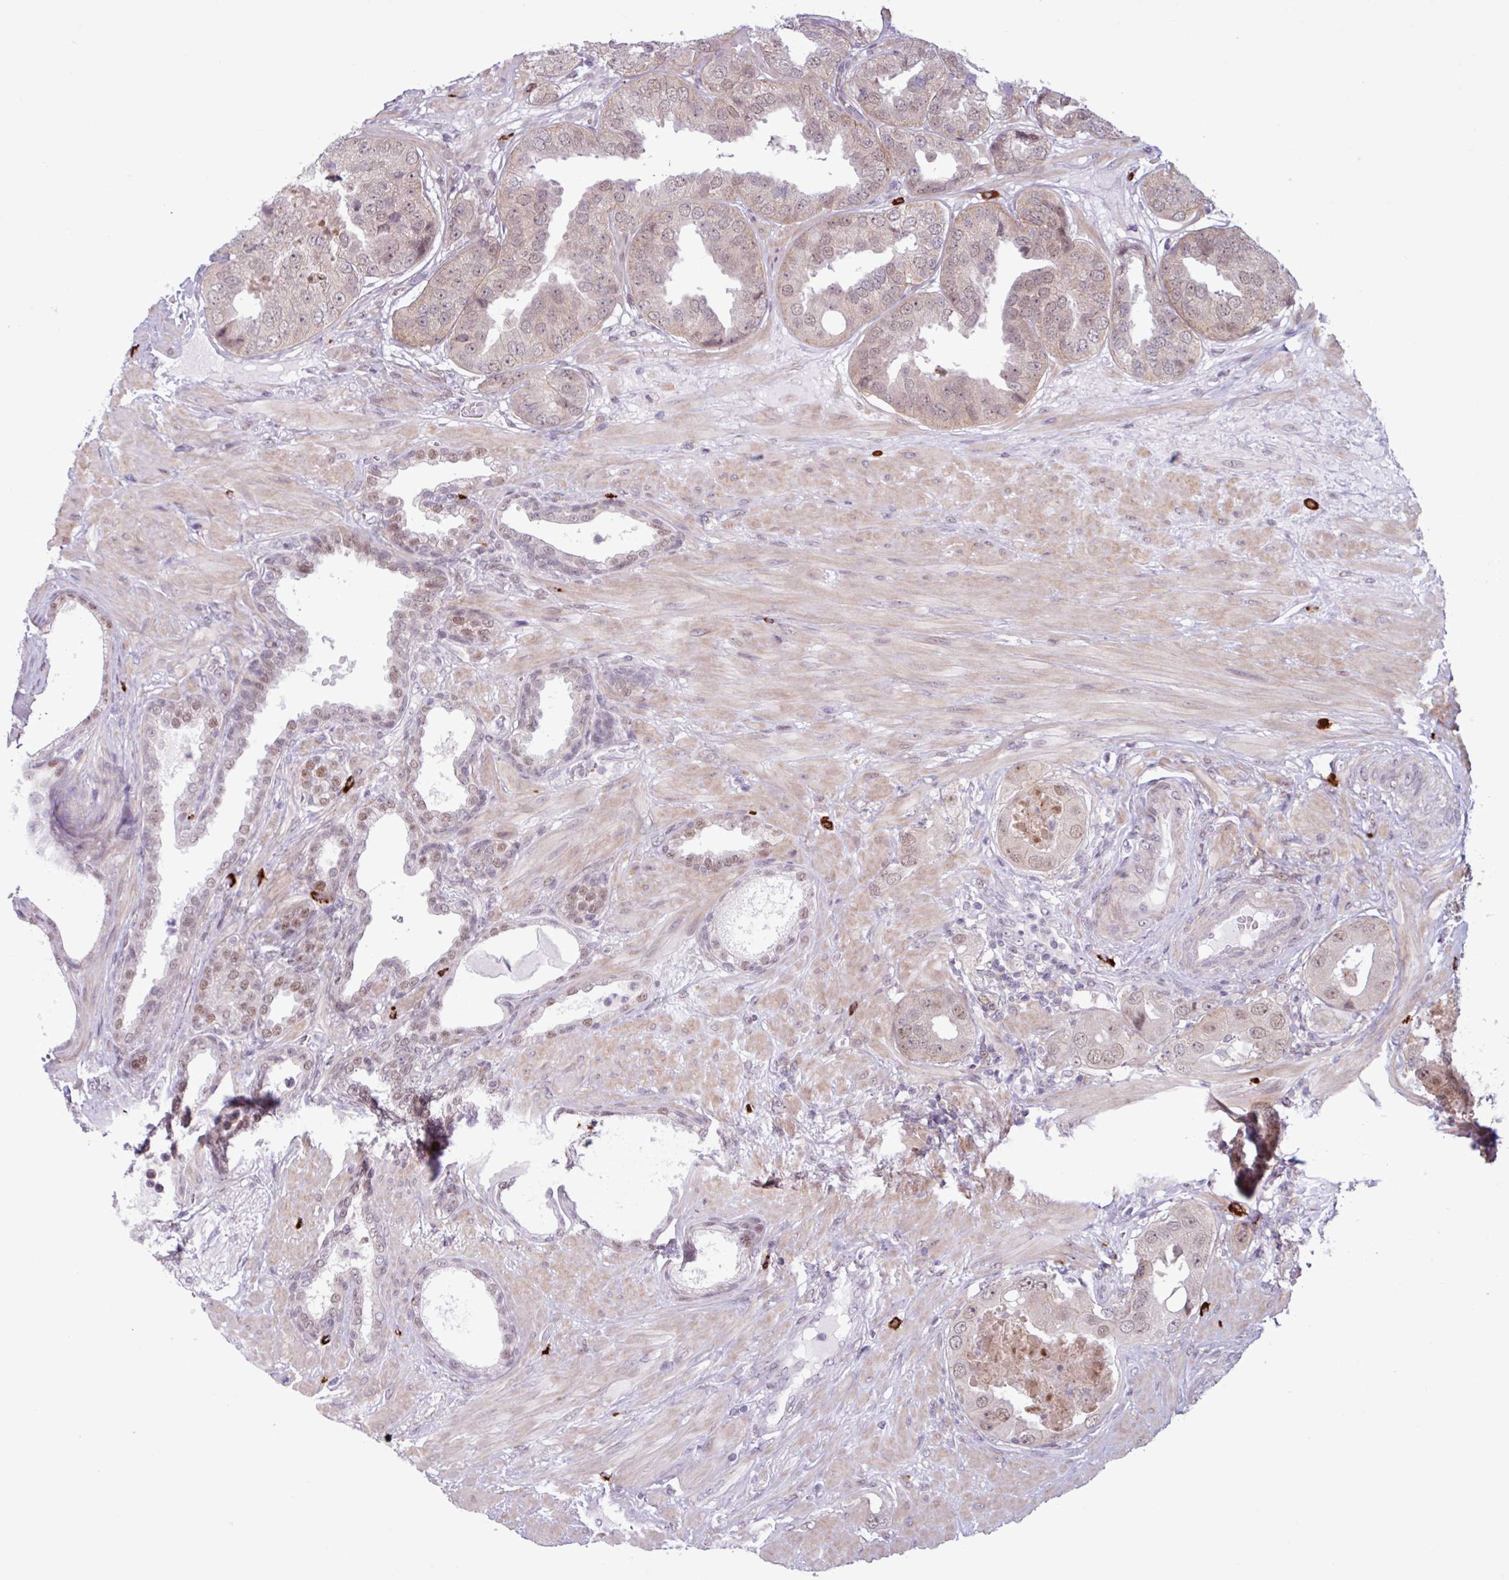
{"staining": {"intensity": "weak", "quantity": "25%-75%", "location": "nuclear"}, "tissue": "prostate cancer", "cell_type": "Tumor cells", "image_type": "cancer", "snomed": [{"axis": "morphology", "description": "Adenocarcinoma, High grade"}, {"axis": "topography", "description": "Prostate"}], "caption": "A low amount of weak nuclear expression is seen in approximately 25%-75% of tumor cells in prostate cancer tissue.", "gene": "NOTCH2", "patient": {"sex": "male", "age": 63}}